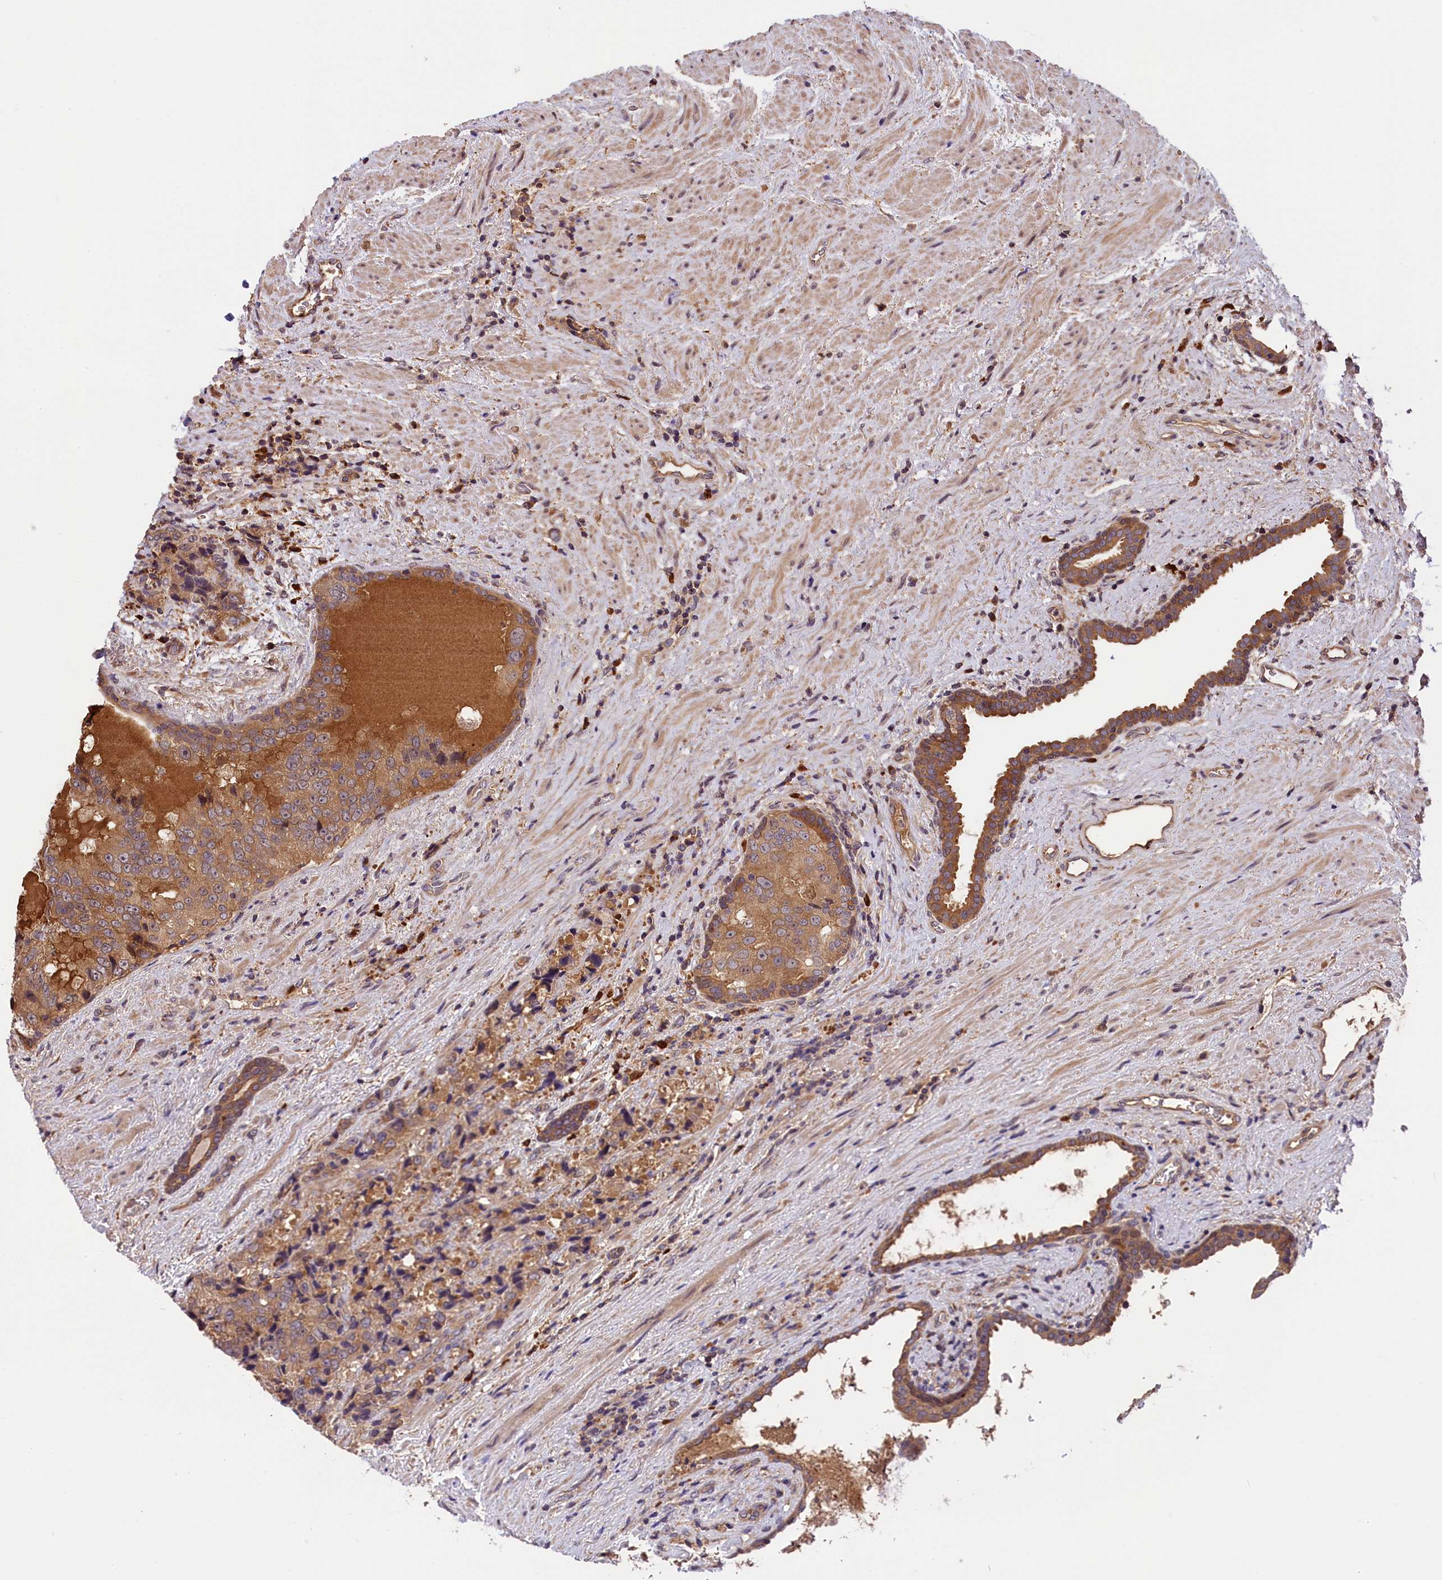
{"staining": {"intensity": "moderate", "quantity": ">75%", "location": "cytoplasmic/membranous"}, "tissue": "prostate cancer", "cell_type": "Tumor cells", "image_type": "cancer", "snomed": [{"axis": "morphology", "description": "Adenocarcinoma, High grade"}, {"axis": "topography", "description": "Prostate"}], "caption": "There is medium levels of moderate cytoplasmic/membranous staining in tumor cells of prostate cancer, as demonstrated by immunohistochemical staining (brown color).", "gene": "SETD6", "patient": {"sex": "male", "age": 70}}